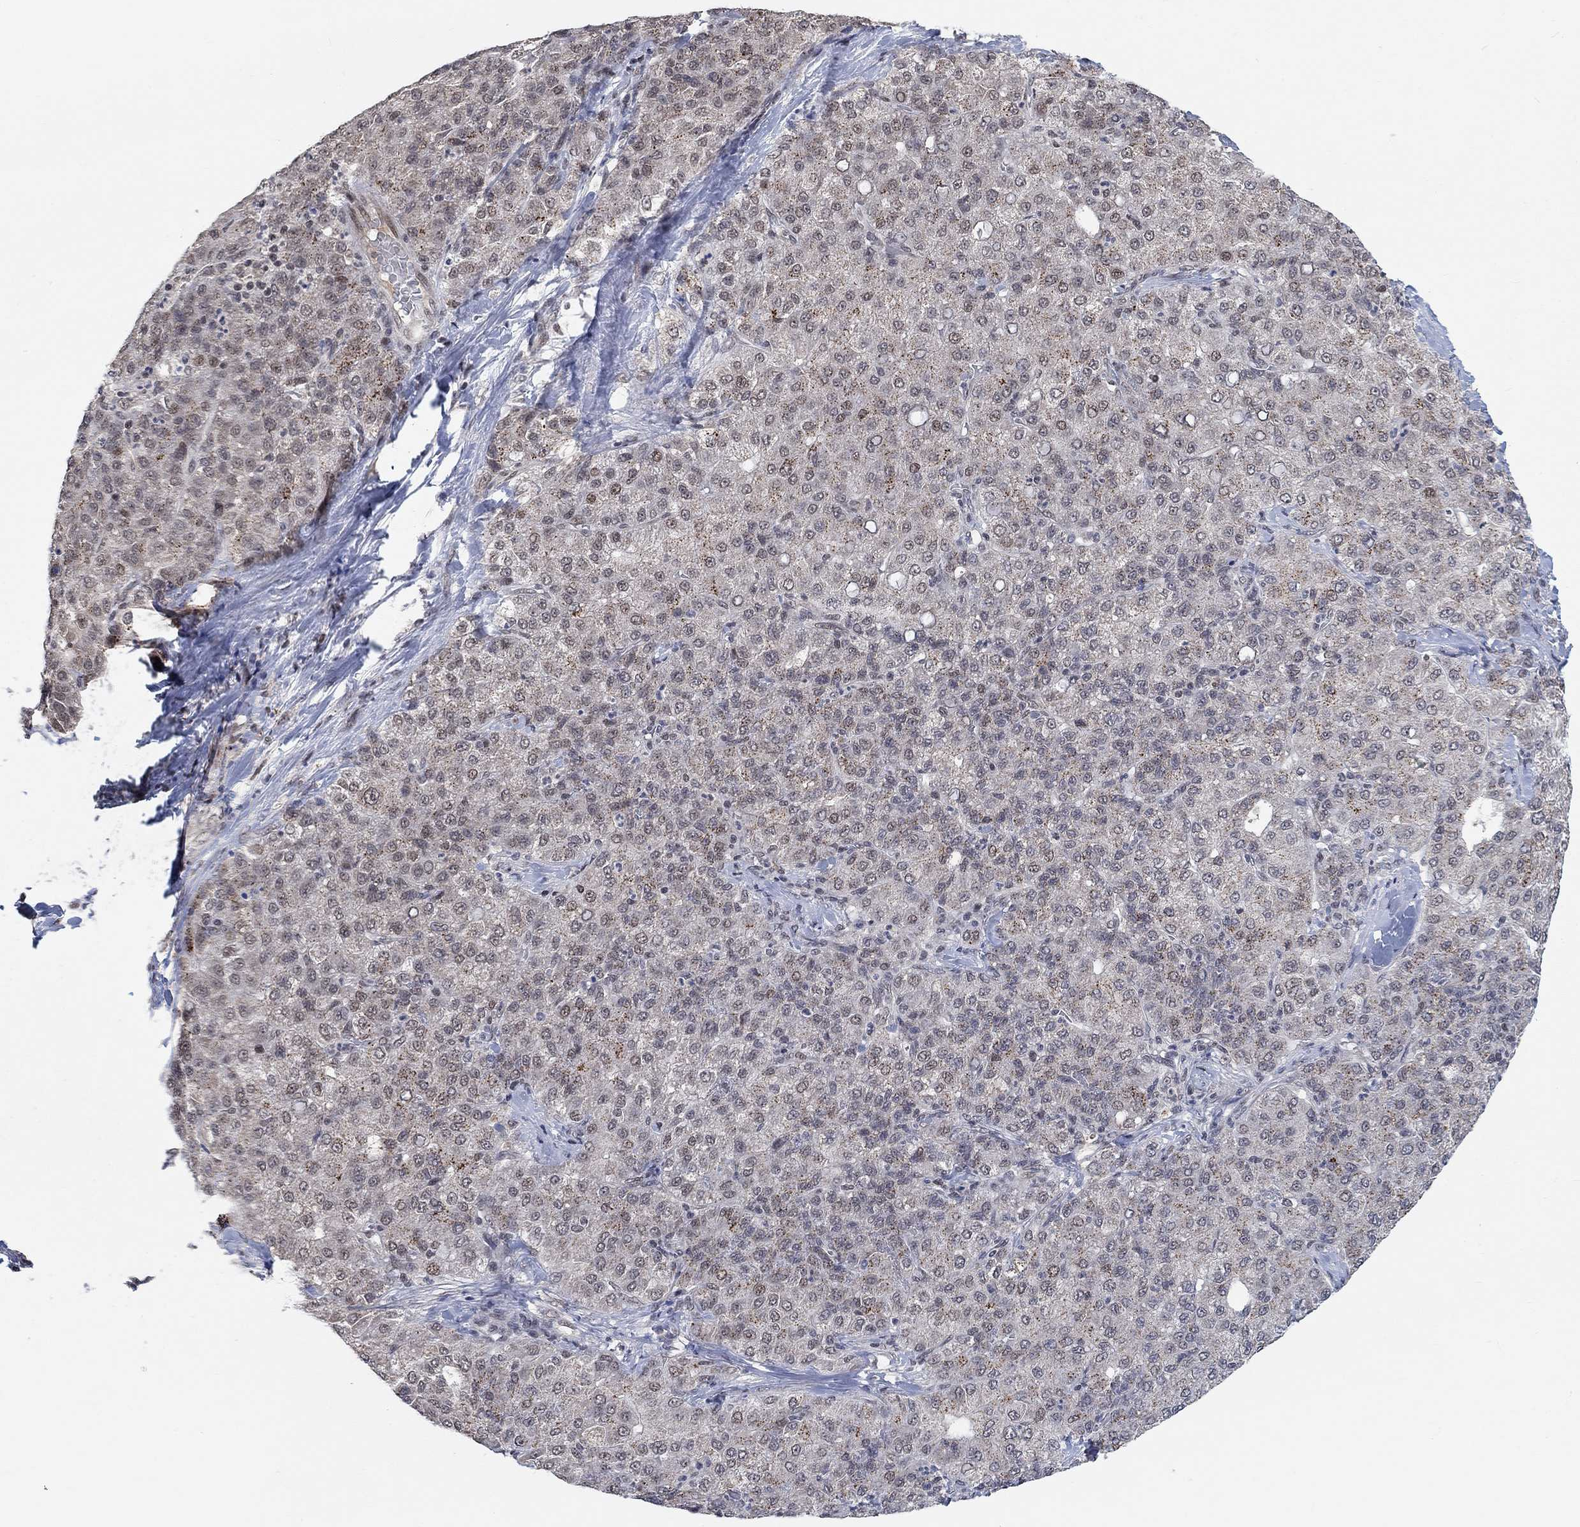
{"staining": {"intensity": "moderate", "quantity": "<25%", "location": "nuclear"}, "tissue": "liver cancer", "cell_type": "Tumor cells", "image_type": "cancer", "snomed": [{"axis": "morphology", "description": "Carcinoma, Hepatocellular, NOS"}, {"axis": "topography", "description": "Liver"}], "caption": "Human liver cancer (hepatocellular carcinoma) stained for a protein (brown) reveals moderate nuclear positive expression in approximately <25% of tumor cells.", "gene": "THAP8", "patient": {"sex": "male", "age": 65}}